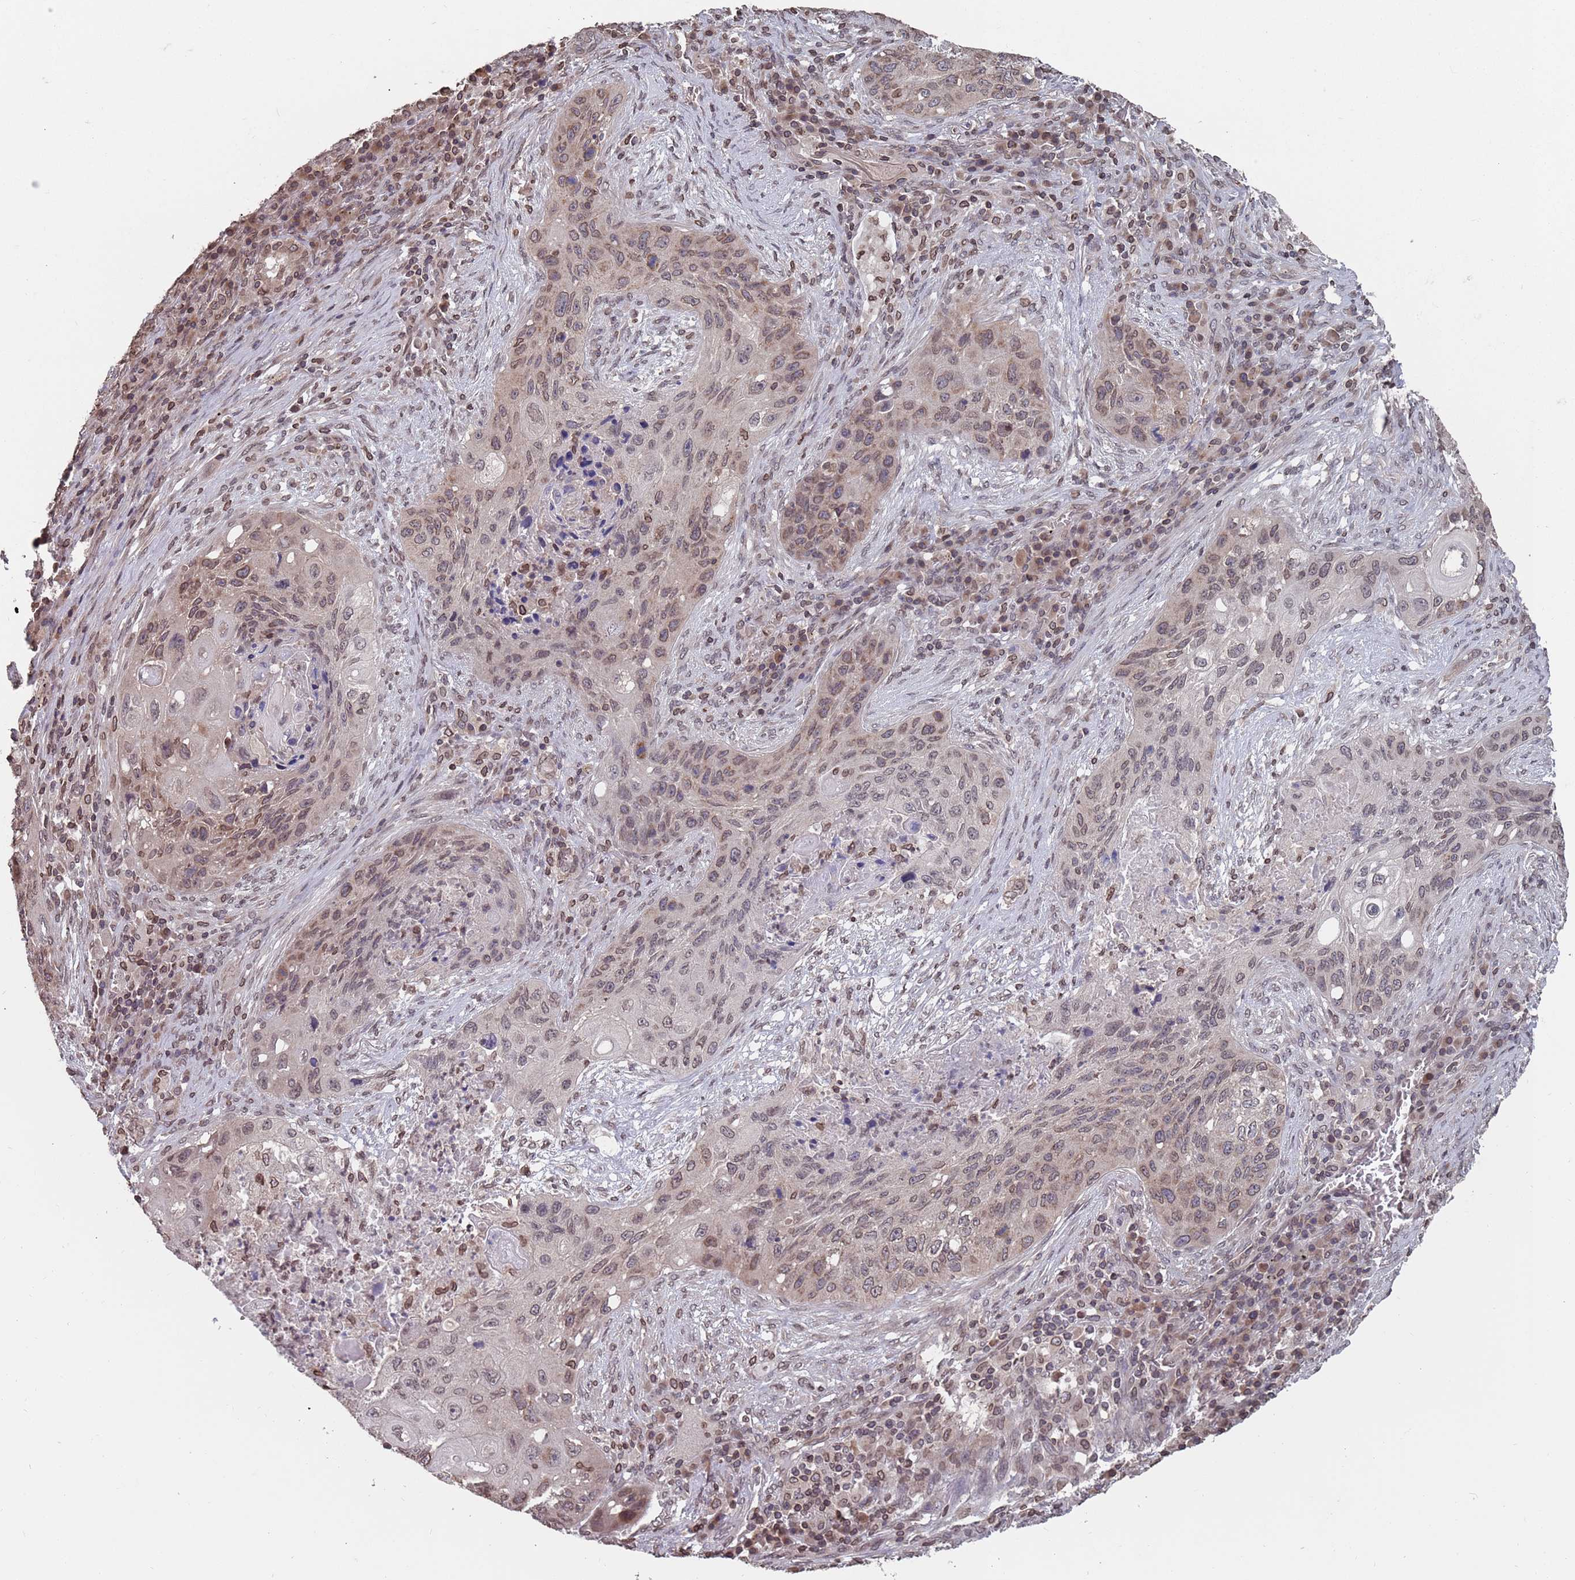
{"staining": {"intensity": "moderate", "quantity": "25%-75%", "location": "cytoplasmic/membranous,nuclear"}, "tissue": "lung cancer", "cell_type": "Tumor cells", "image_type": "cancer", "snomed": [{"axis": "morphology", "description": "Squamous cell carcinoma, NOS"}, {"axis": "topography", "description": "Lung"}], "caption": "Human lung cancer (squamous cell carcinoma) stained for a protein (brown) reveals moderate cytoplasmic/membranous and nuclear positive expression in about 25%-75% of tumor cells.", "gene": "SDHAF3", "patient": {"sex": "female", "age": 63}}